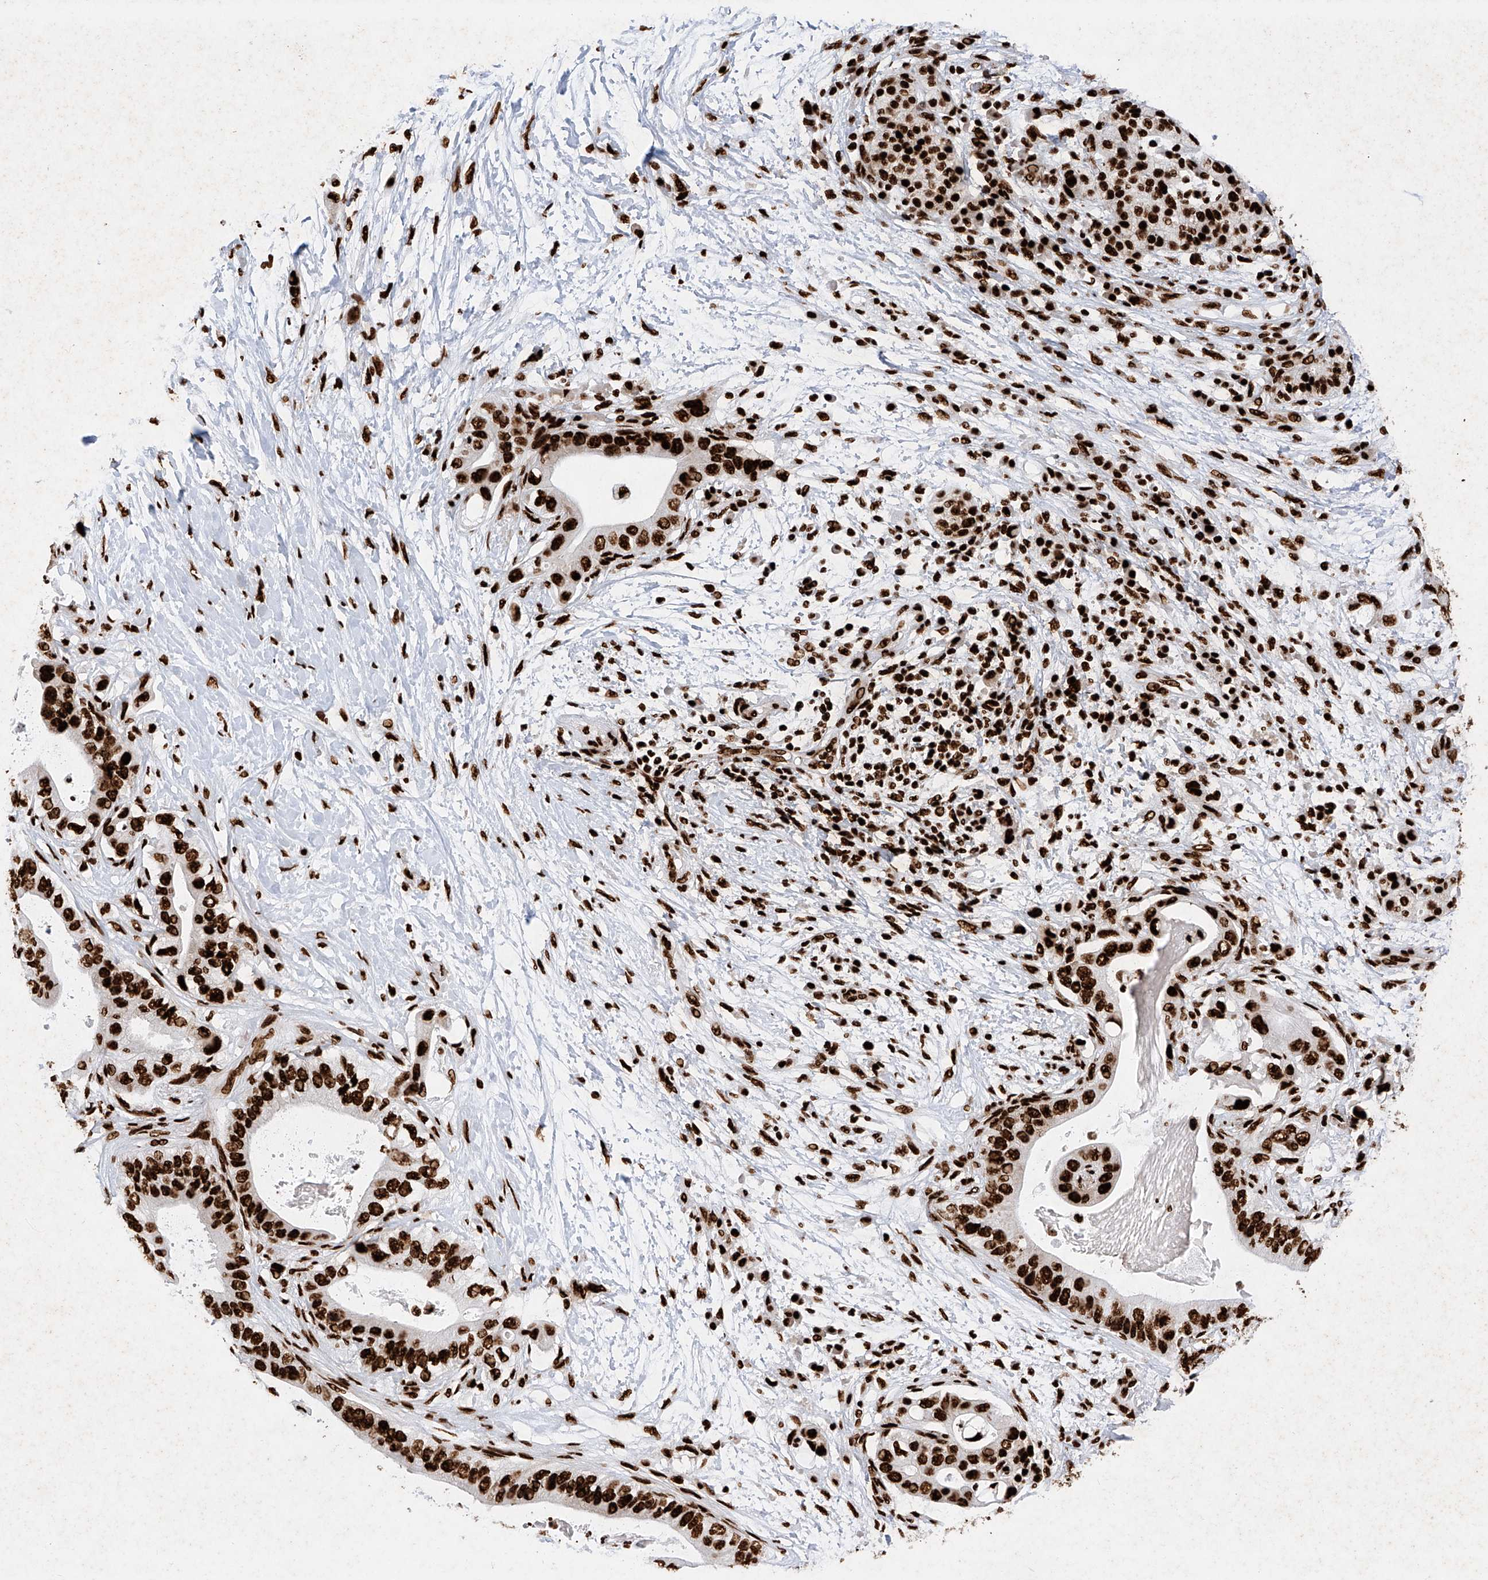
{"staining": {"intensity": "strong", "quantity": ">75%", "location": "nuclear"}, "tissue": "pancreatic cancer", "cell_type": "Tumor cells", "image_type": "cancer", "snomed": [{"axis": "morphology", "description": "Adenocarcinoma, NOS"}, {"axis": "topography", "description": "Pancreas"}], "caption": "Adenocarcinoma (pancreatic) tissue reveals strong nuclear staining in about >75% of tumor cells", "gene": "SRSF6", "patient": {"sex": "male", "age": 77}}